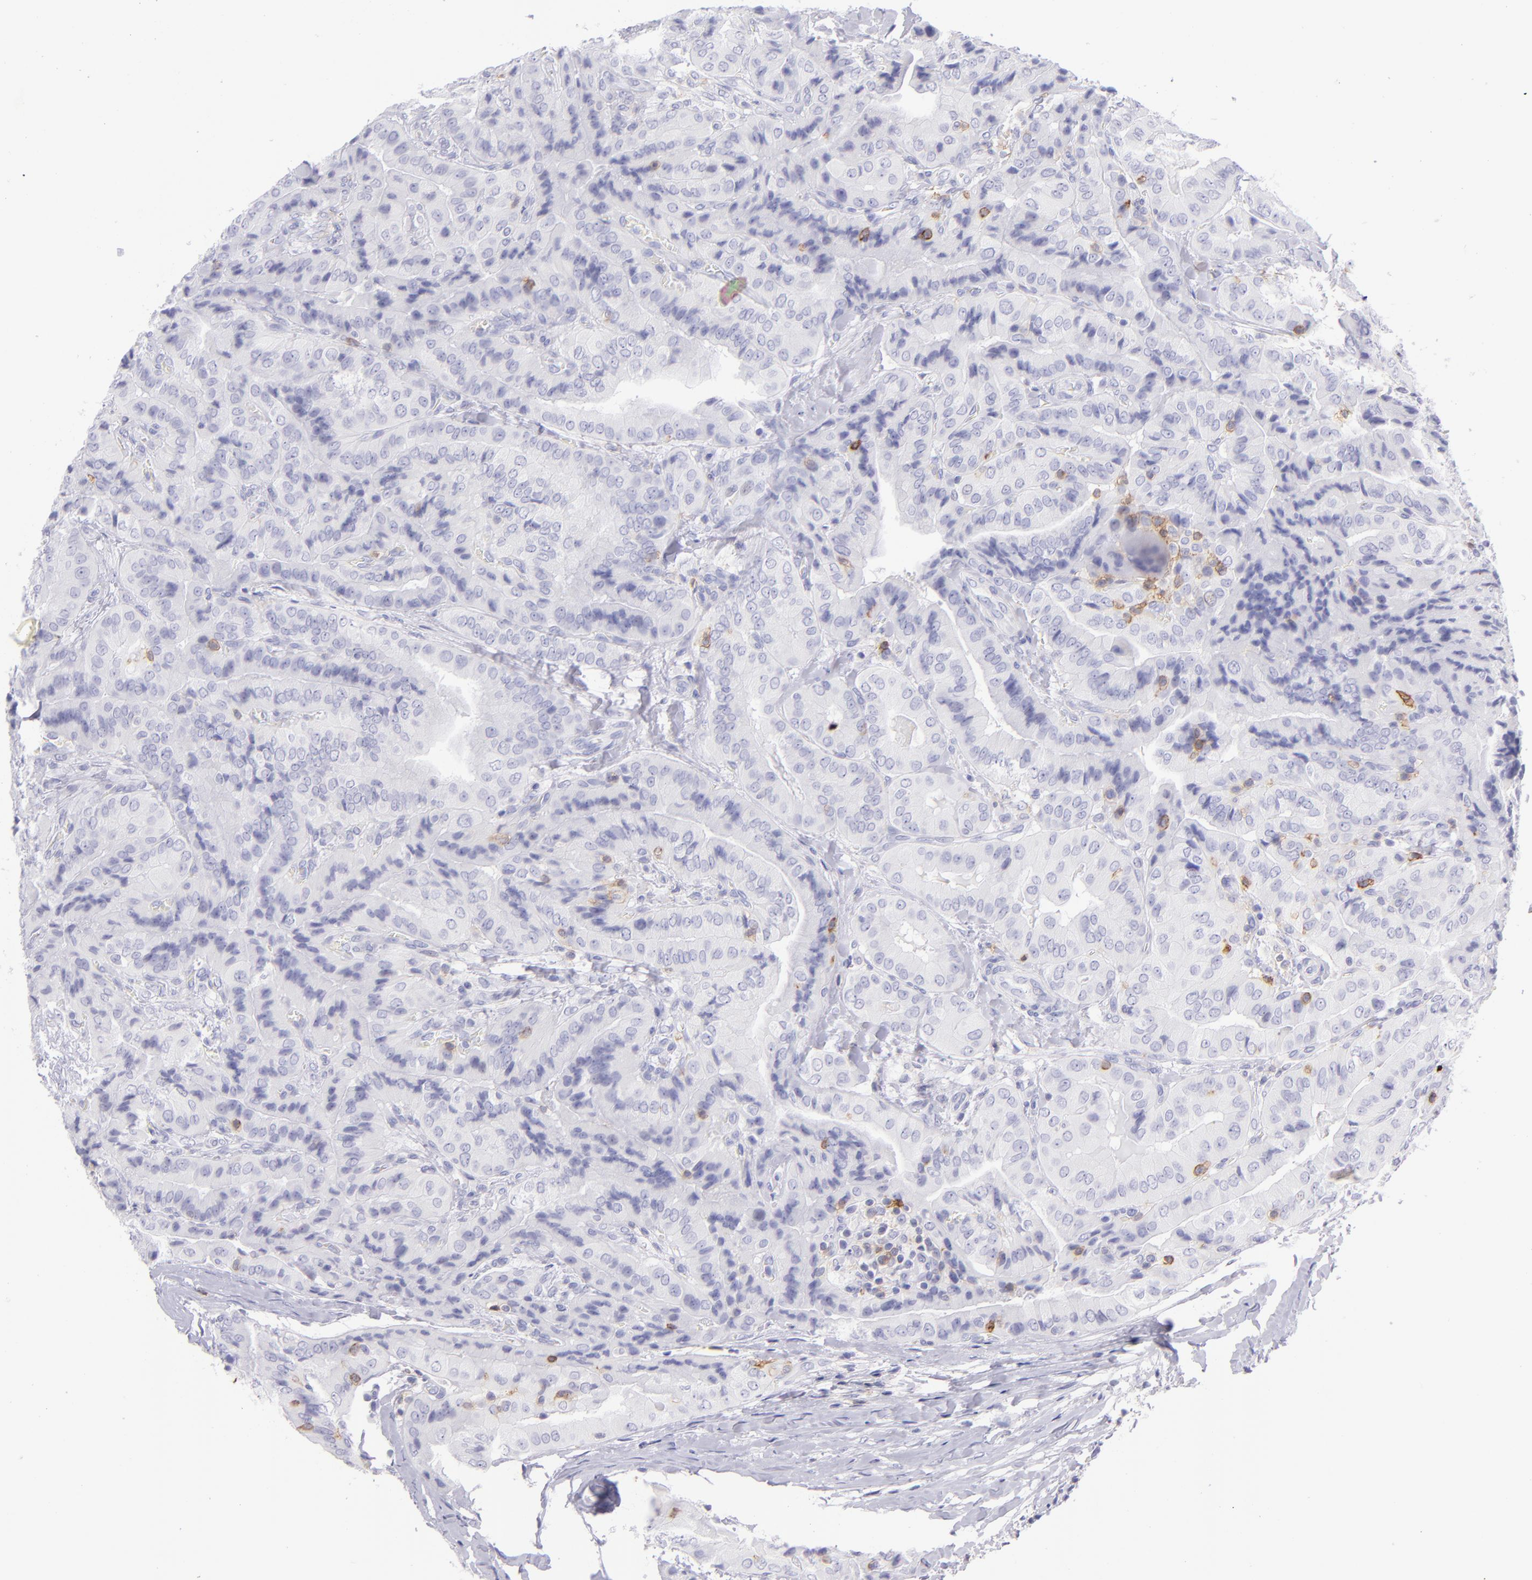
{"staining": {"intensity": "negative", "quantity": "none", "location": "none"}, "tissue": "thyroid cancer", "cell_type": "Tumor cells", "image_type": "cancer", "snomed": [{"axis": "morphology", "description": "Follicular adenoma carcinoma, NOS"}, {"axis": "topography", "description": "Thyroid gland"}], "caption": "High magnification brightfield microscopy of thyroid follicular adenoma carcinoma stained with DAB (3,3'-diaminobenzidine) (brown) and counterstained with hematoxylin (blue): tumor cells show no significant expression.", "gene": "CD69", "patient": {"sex": "female", "age": 71}}